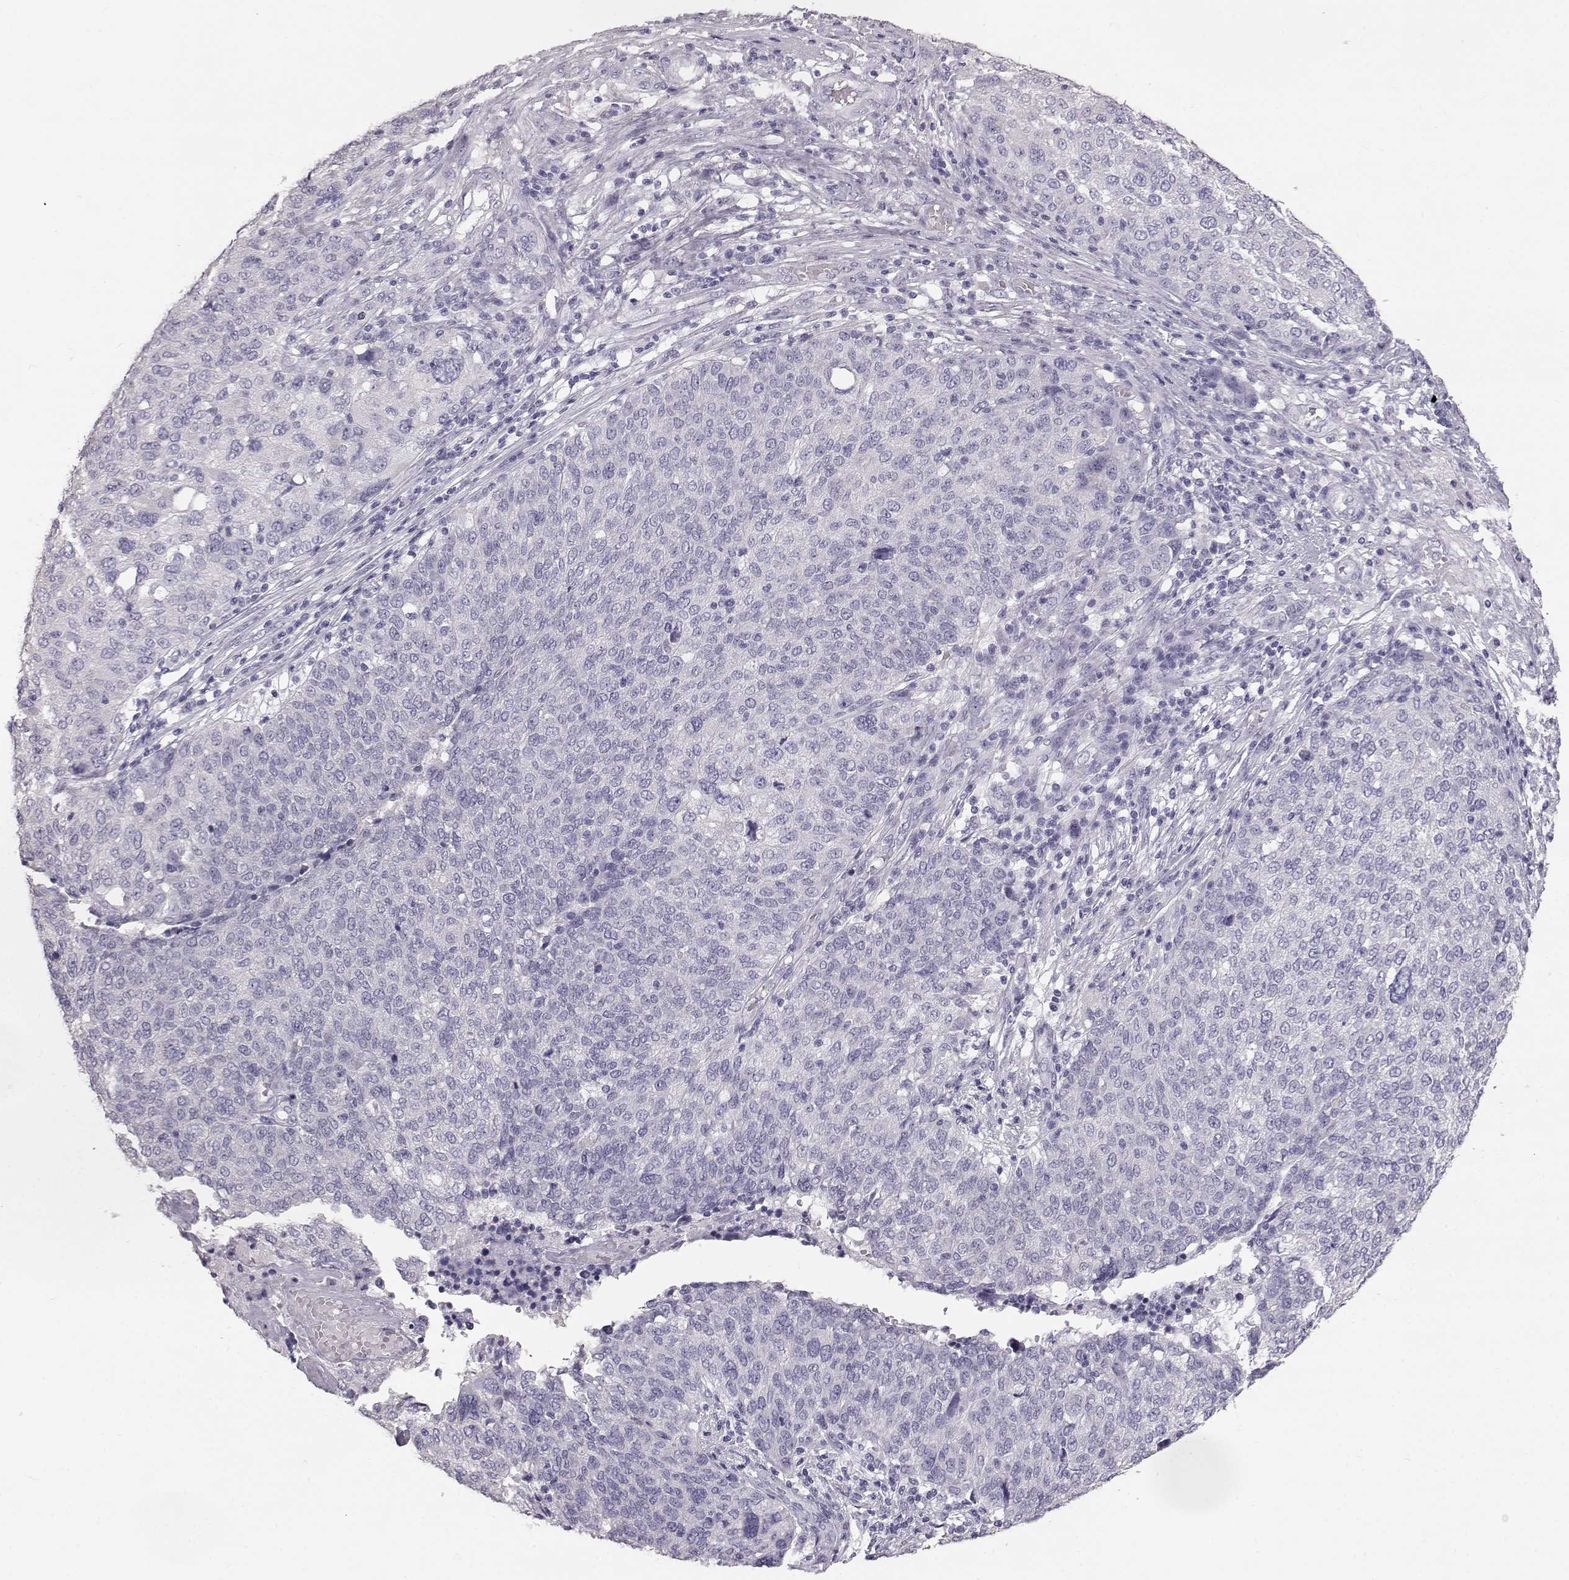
{"staining": {"intensity": "negative", "quantity": "none", "location": "none"}, "tissue": "ovarian cancer", "cell_type": "Tumor cells", "image_type": "cancer", "snomed": [{"axis": "morphology", "description": "Carcinoma, endometroid"}, {"axis": "topography", "description": "Ovary"}], "caption": "DAB immunohistochemical staining of human endometroid carcinoma (ovarian) reveals no significant positivity in tumor cells.", "gene": "KRT33A", "patient": {"sex": "female", "age": 58}}